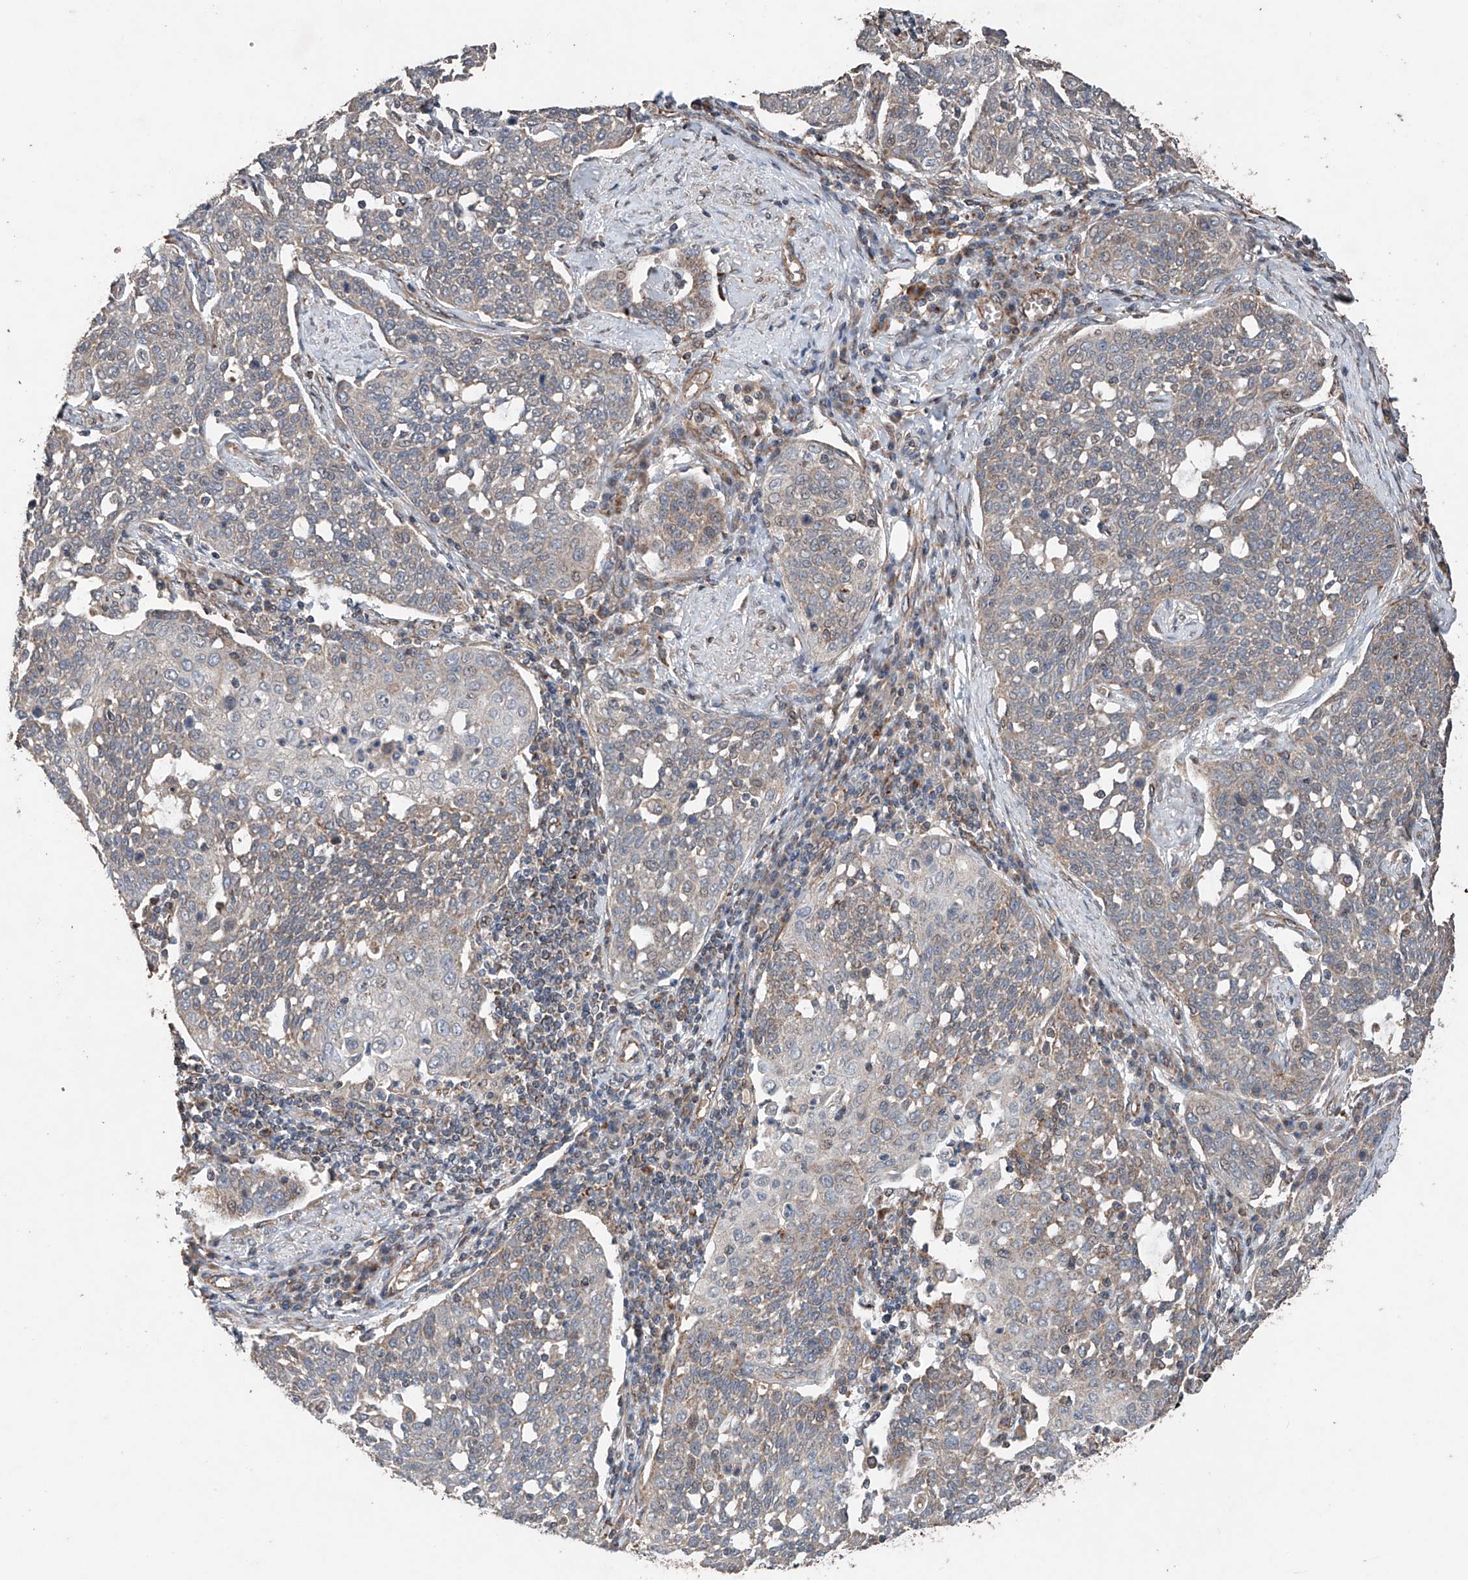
{"staining": {"intensity": "weak", "quantity": "<25%", "location": "cytoplasmic/membranous"}, "tissue": "cervical cancer", "cell_type": "Tumor cells", "image_type": "cancer", "snomed": [{"axis": "morphology", "description": "Squamous cell carcinoma, NOS"}, {"axis": "topography", "description": "Cervix"}], "caption": "Immunohistochemistry micrograph of neoplastic tissue: human cervical squamous cell carcinoma stained with DAB (3,3'-diaminobenzidine) reveals no significant protein staining in tumor cells.", "gene": "AP4B1", "patient": {"sex": "female", "age": 34}}